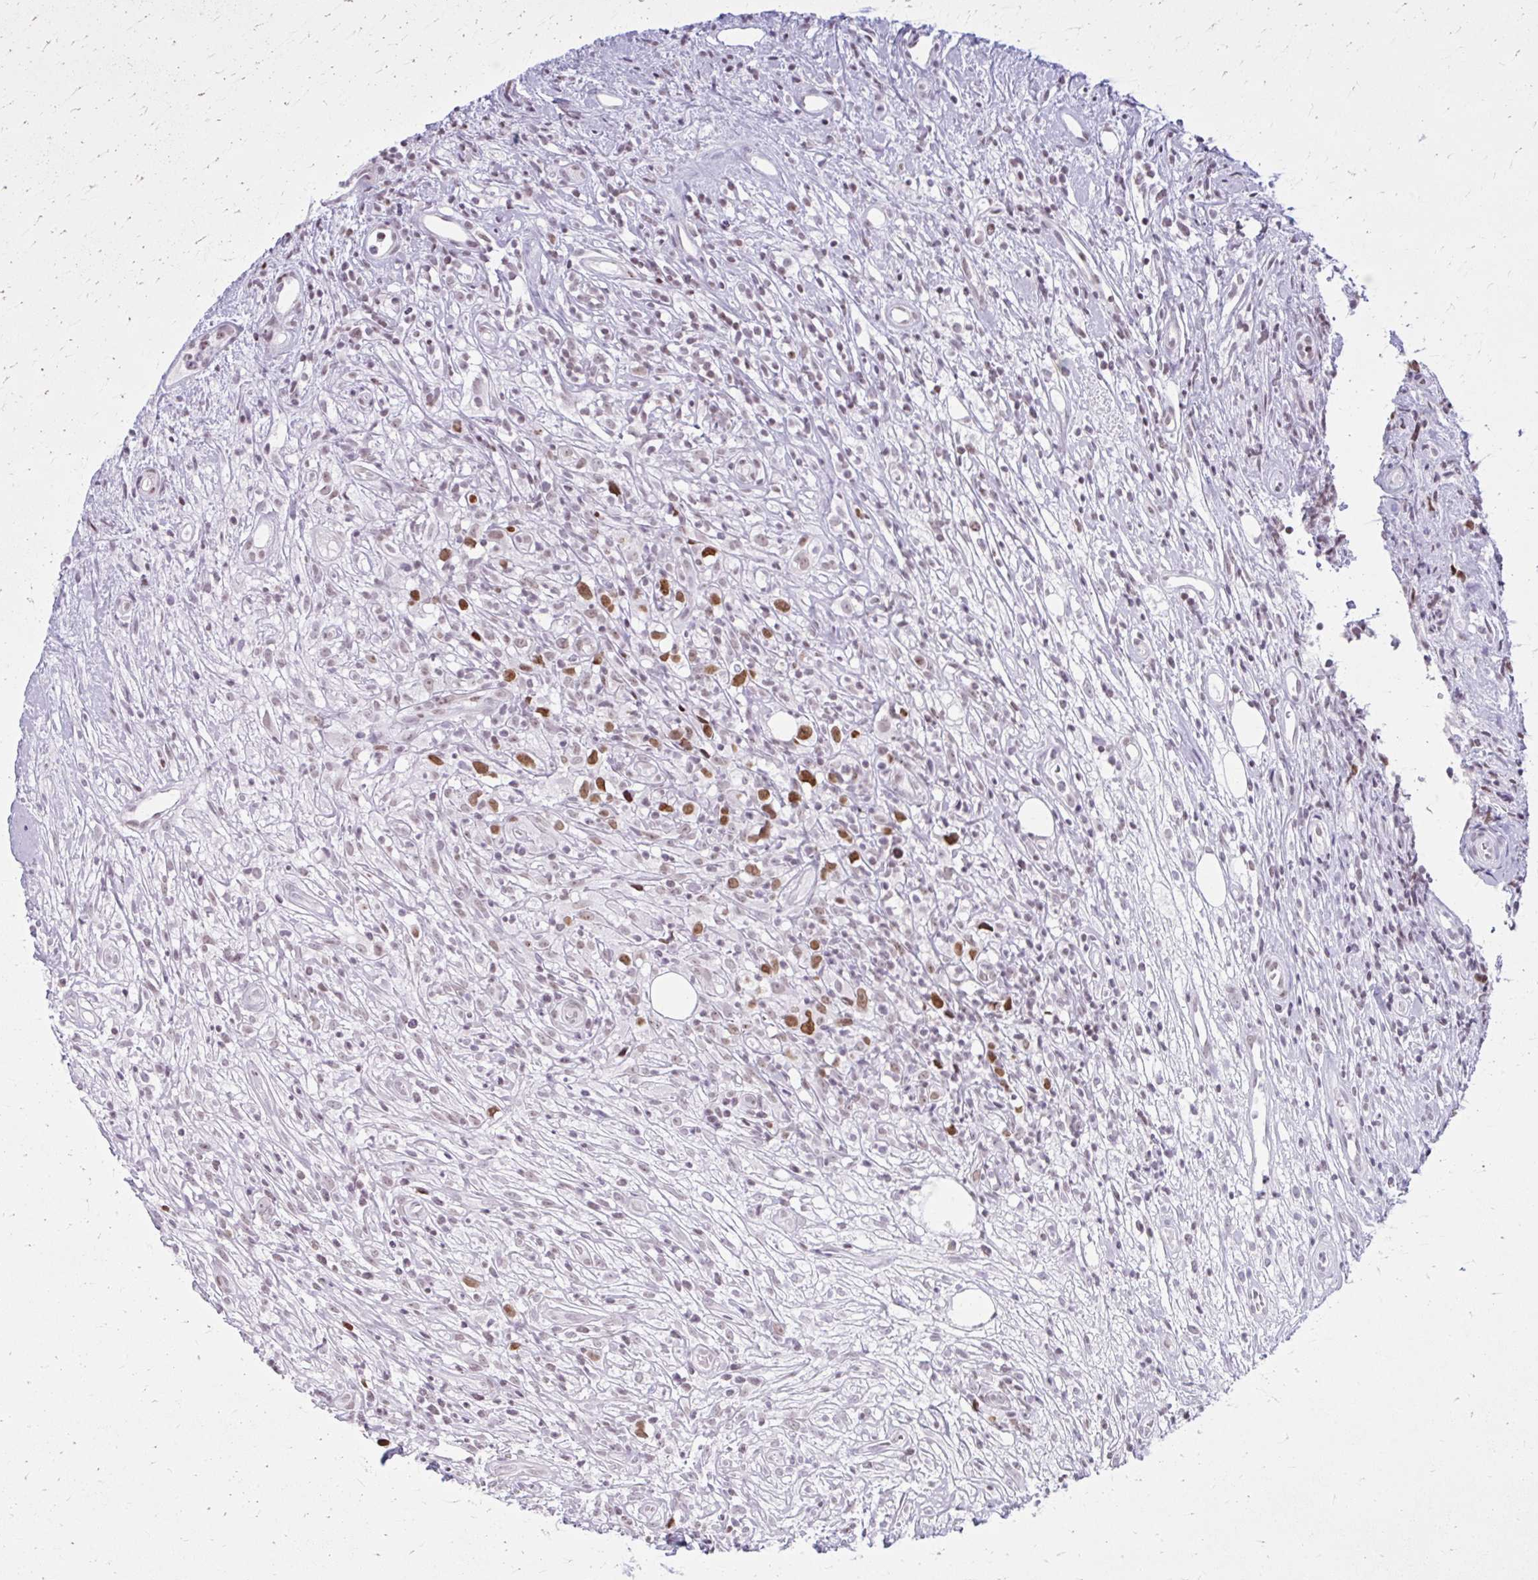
{"staining": {"intensity": "moderate", "quantity": ">75%", "location": "nuclear"}, "tissue": "lymphoma", "cell_type": "Tumor cells", "image_type": "cancer", "snomed": [{"axis": "morphology", "description": "Hodgkin's disease, NOS"}, {"axis": "topography", "description": "No Tissue"}], "caption": "High-power microscopy captured an IHC photomicrograph of lymphoma, revealing moderate nuclear expression in about >75% of tumor cells.", "gene": "PABIR1", "patient": {"sex": "female", "age": 21}}